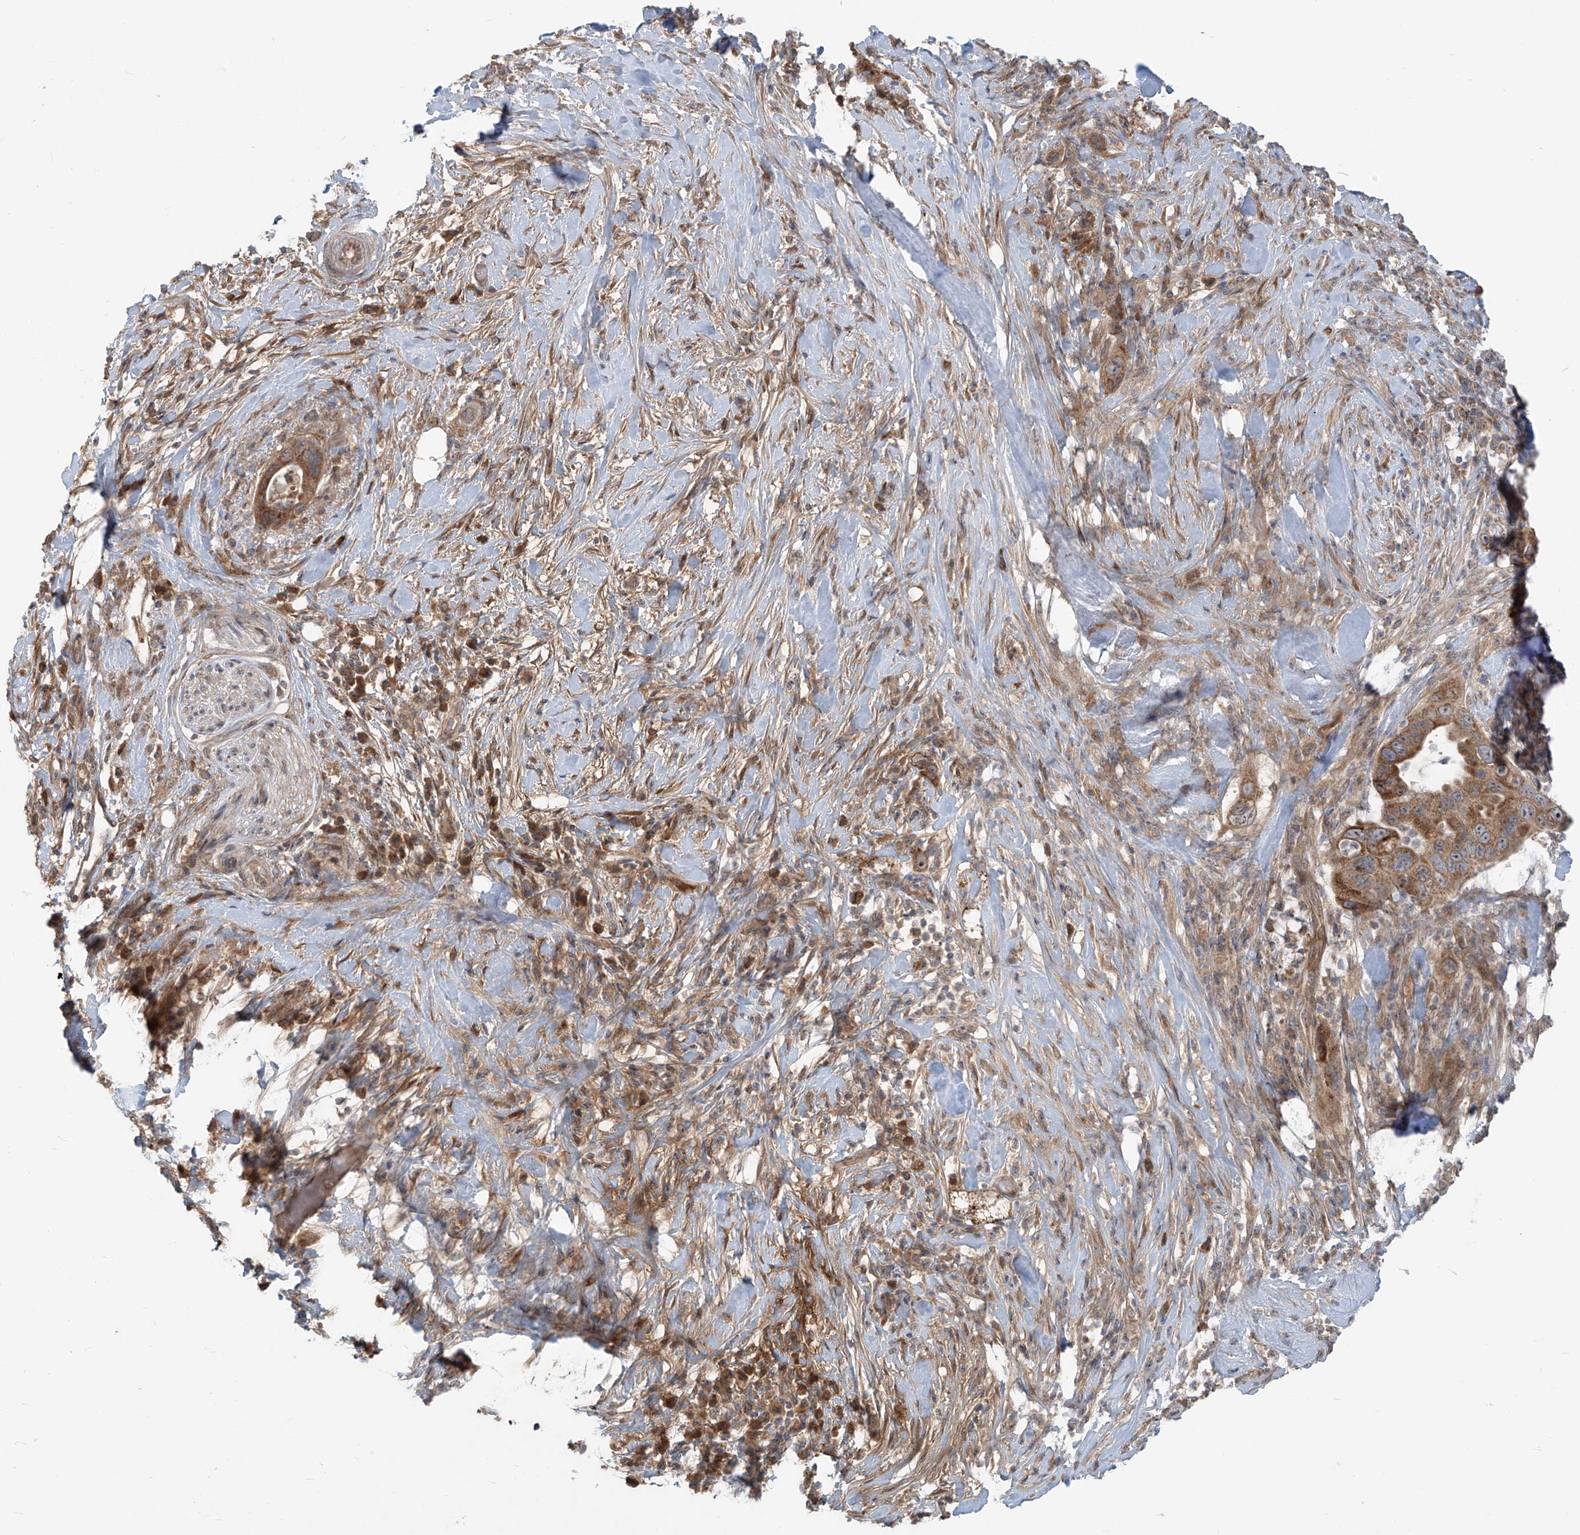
{"staining": {"intensity": "moderate", "quantity": ">75%", "location": "cytoplasmic/membranous"}, "tissue": "pancreatic cancer", "cell_type": "Tumor cells", "image_type": "cancer", "snomed": [{"axis": "morphology", "description": "Adenocarcinoma, NOS"}, {"axis": "topography", "description": "Pancreas"}], "caption": "This histopathology image exhibits immunohistochemistry (IHC) staining of human pancreatic cancer, with medium moderate cytoplasmic/membranous positivity in approximately >75% of tumor cells.", "gene": "KATNIP", "patient": {"sex": "female", "age": 71}}